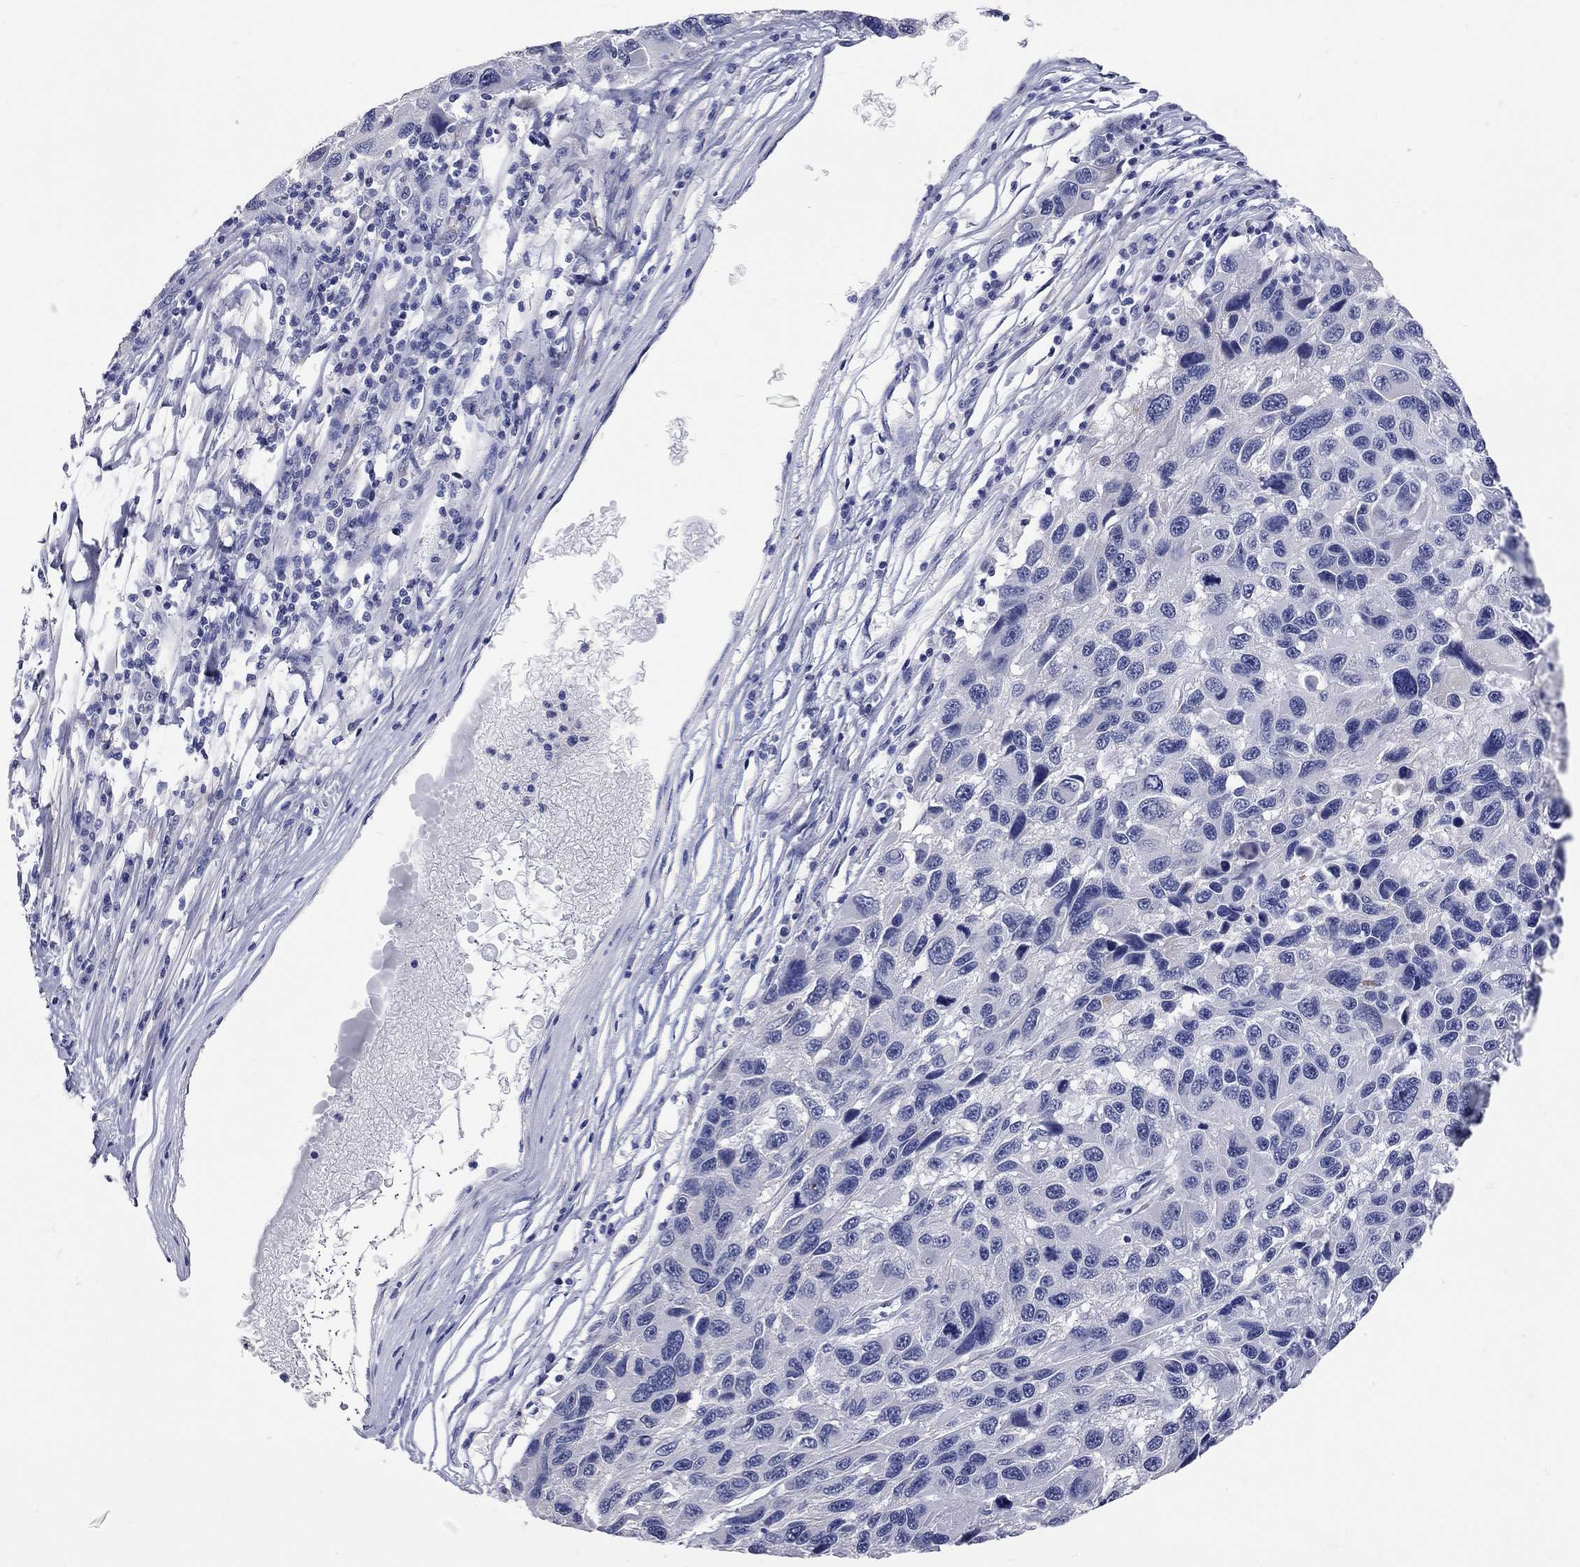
{"staining": {"intensity": "negative", "quantity": "none", "location": "none"}, "tissue": "melanoma", "cell_type": "Tumor cells", "image_type": "cancer", "snomed": [{"axis": "morphology", "description": "Malignant melanoma, NOS"}, {"axis": "topography", "description": "Skin"}], "caption": "A high-resolution micrograph shows immunohistochemistry staining of malignant melanoma, which displays no significant staining in tumor cells.", "gene": "FAM221B", "patient": {"sex": "male", "age": 53}}